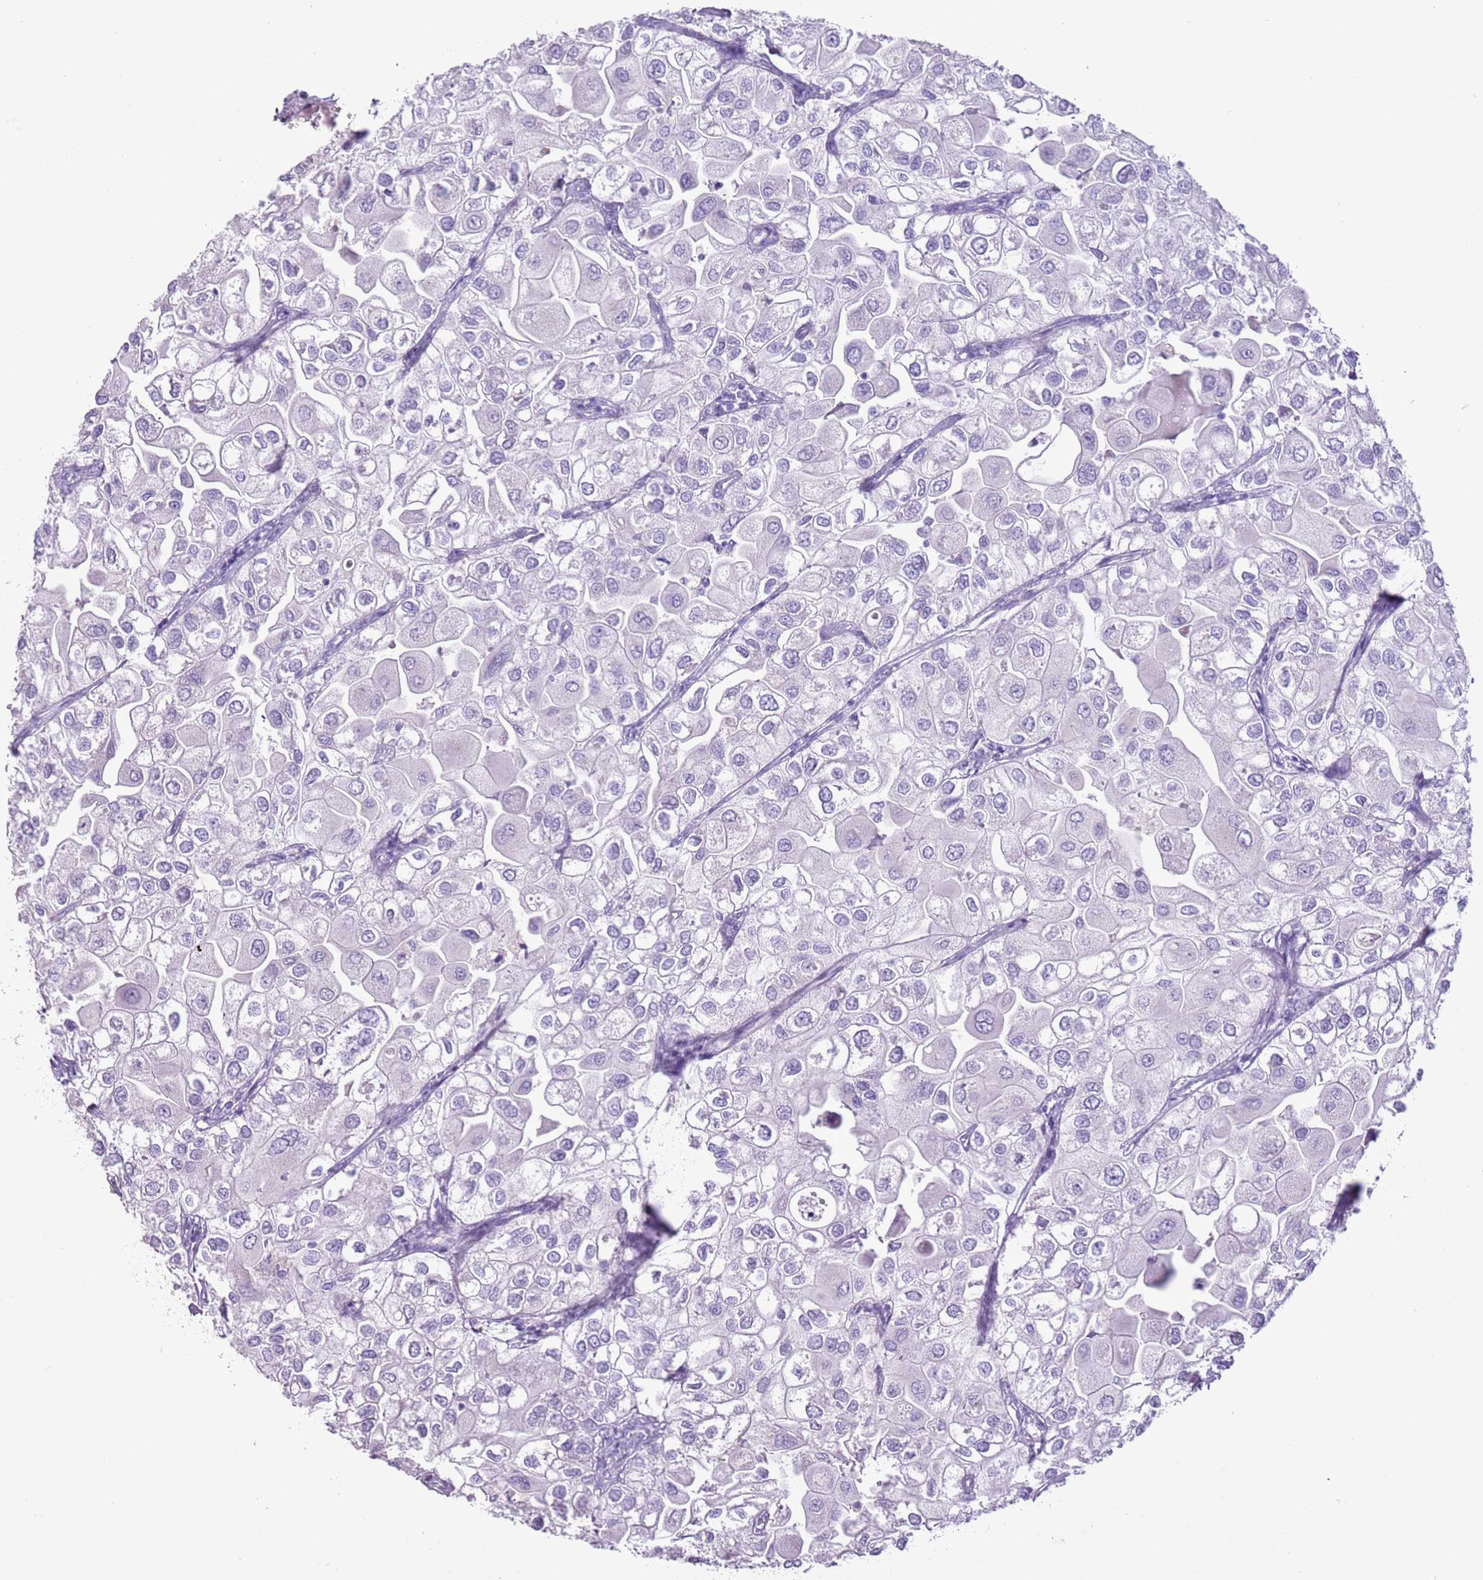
{"staining": {"intensity": "negative", "quantity": "none", "location": "none"}, "tissue": "urothelial cancer", "cell_type": "Tumor cells", "image_type": "cancer", "snomed": [{"axis": "morphology", "description": "Urothelial carcinoma, High grade"}, {"axis": "topography", "description": "Urinary bladder"}], "caption": "Immunohistochemistry (IHC) image of neoplastic tissue: human urothelial cancer stained with DAB (3,3'-diaminobenzidine) displays no significant protein expression in tumor cells.", "gene": "ZNF239", "patient": {"sex": "male", "age": 64}}